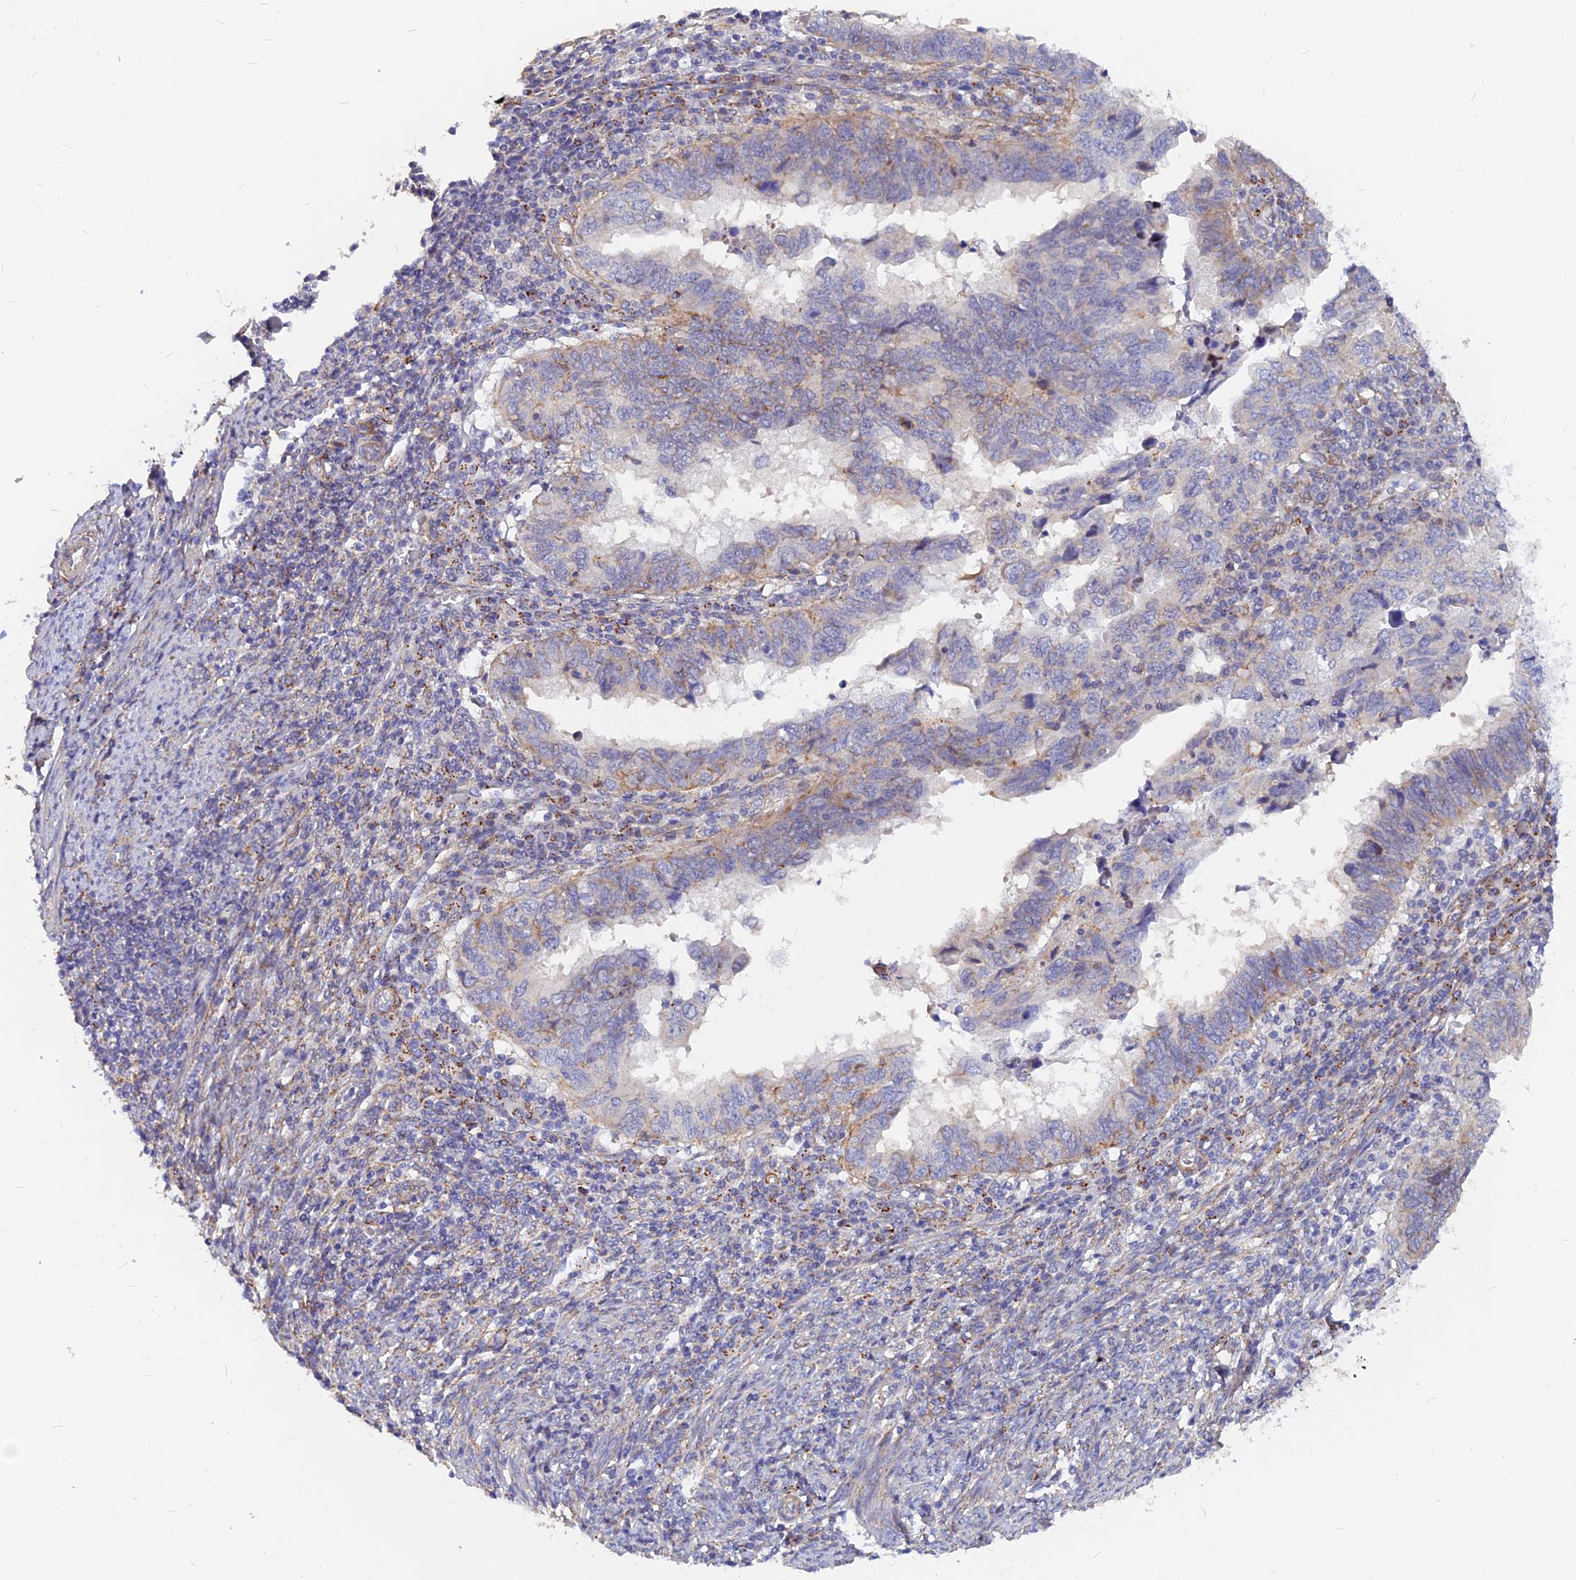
{"staining": {"intensity": "weak", "quantity": "<25%", "location": "cytoplasmic/membranous"}, "tissue": "endometrial cancer", "cell_type": "Tumor cells", "image_type": "cancer", "snomed": [{"axis": "morphology", "description": "Adenocarcinoma, NOS"}, {"axis": "topography", "description": "Uterus"}], "caption": "Immunohistochemistry photomicrograph of neoplastic tissue: human endometrial cancer (adenocarcinoma) stained with DAB (3,3'-diaminobenzidine) displays no significant protein expression in tumor cells. (Immunohistochemistry (ihc), brightfield microscopy, high magnification).", "gene": "VSTM2L", "patient": {"sex": "female", "age": 77}}